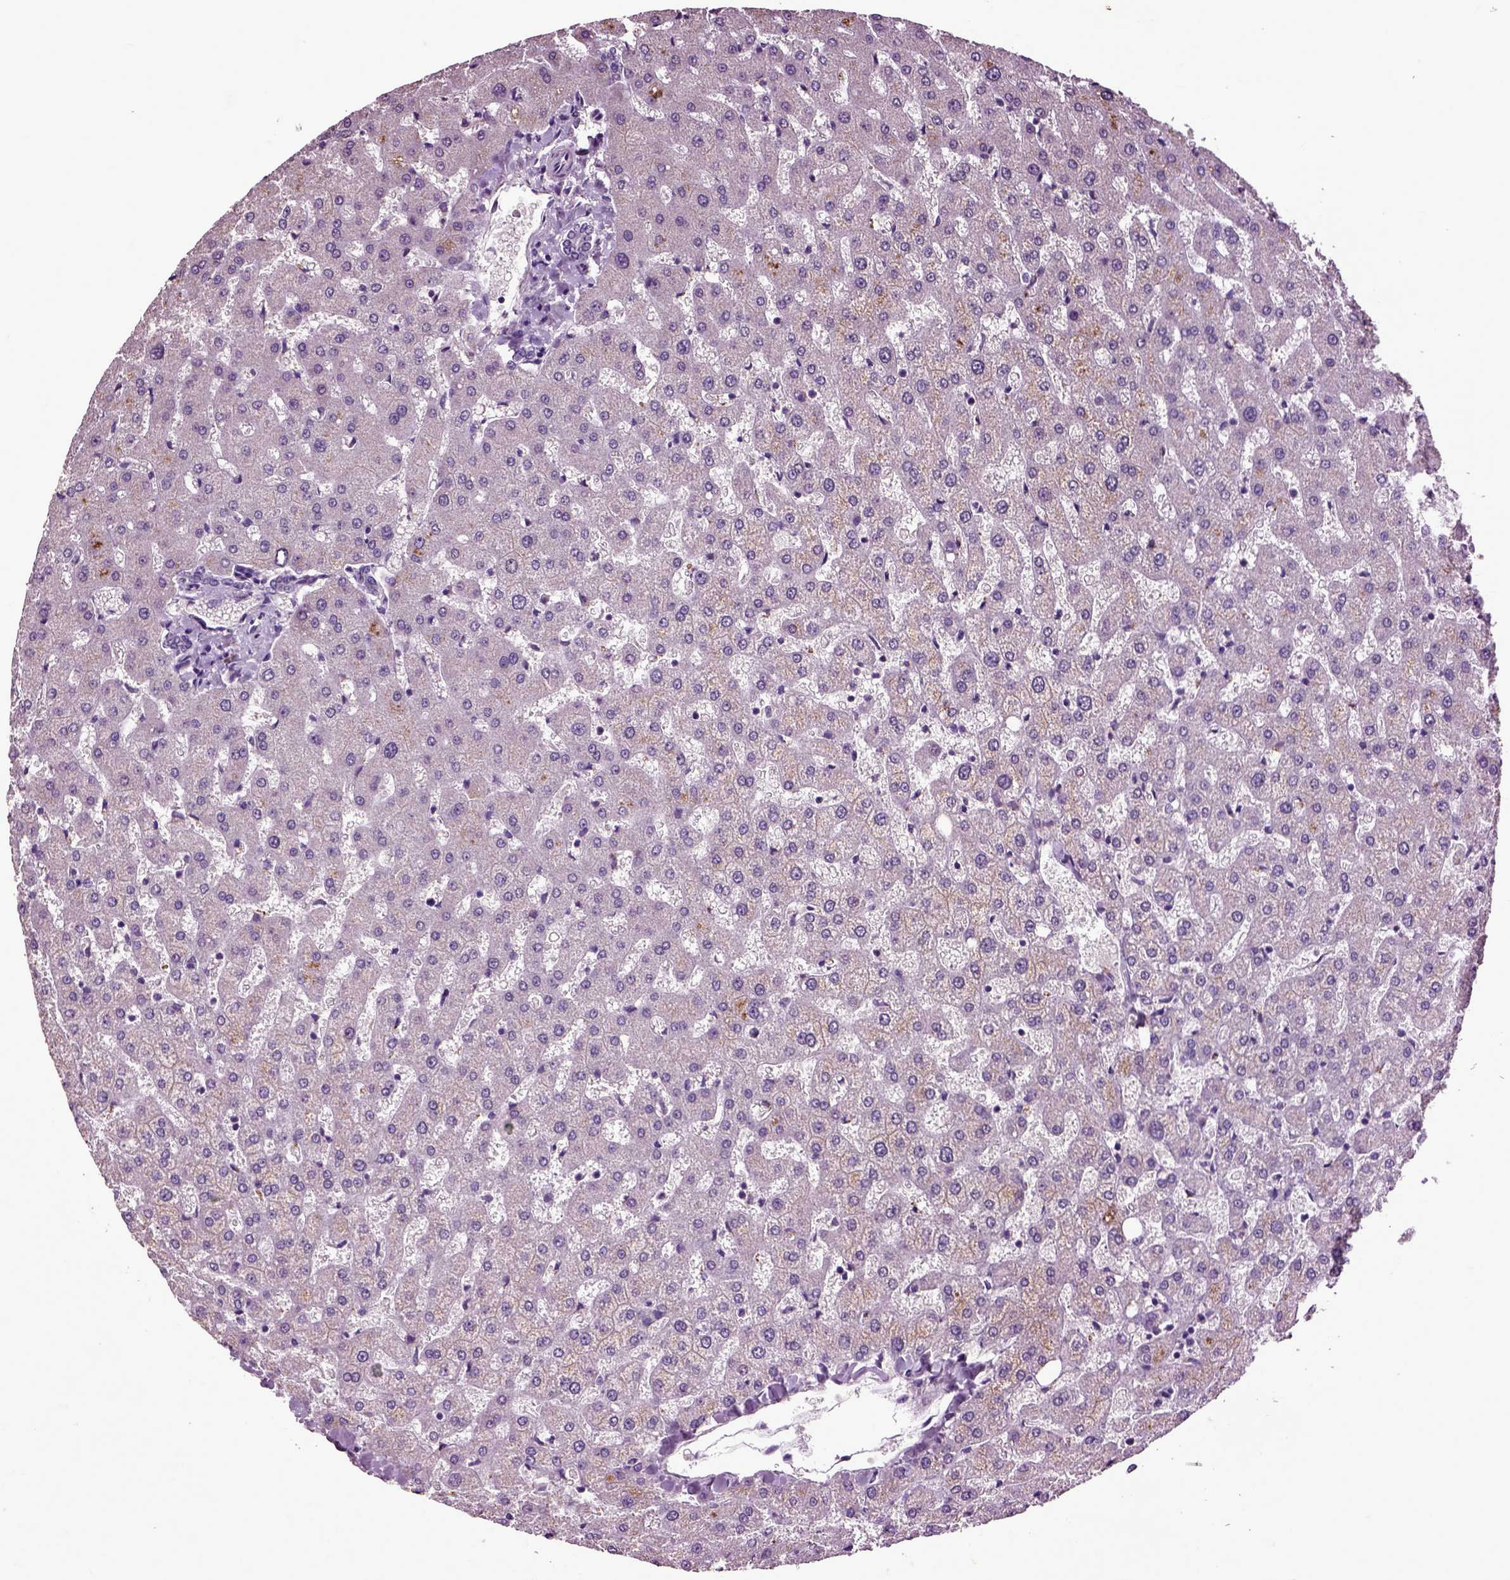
{"staining": {"intensity": "negative", "quantity": "none", "location": "none"}, "tissue": "liver", "cell_type": "Cholangiocytes", "image_type": "normal", "snomed": [{"axis": "morphology", "description": "Normal tissue, NOS"}, {"axis": "topography", "description": "Liver"}], "caption": "This is an IHC histopathology image of normal liver. There is no staining in cholangiocytes.", "gene": "CRHR1", "patient": {"sex": "female", "age": 50}}